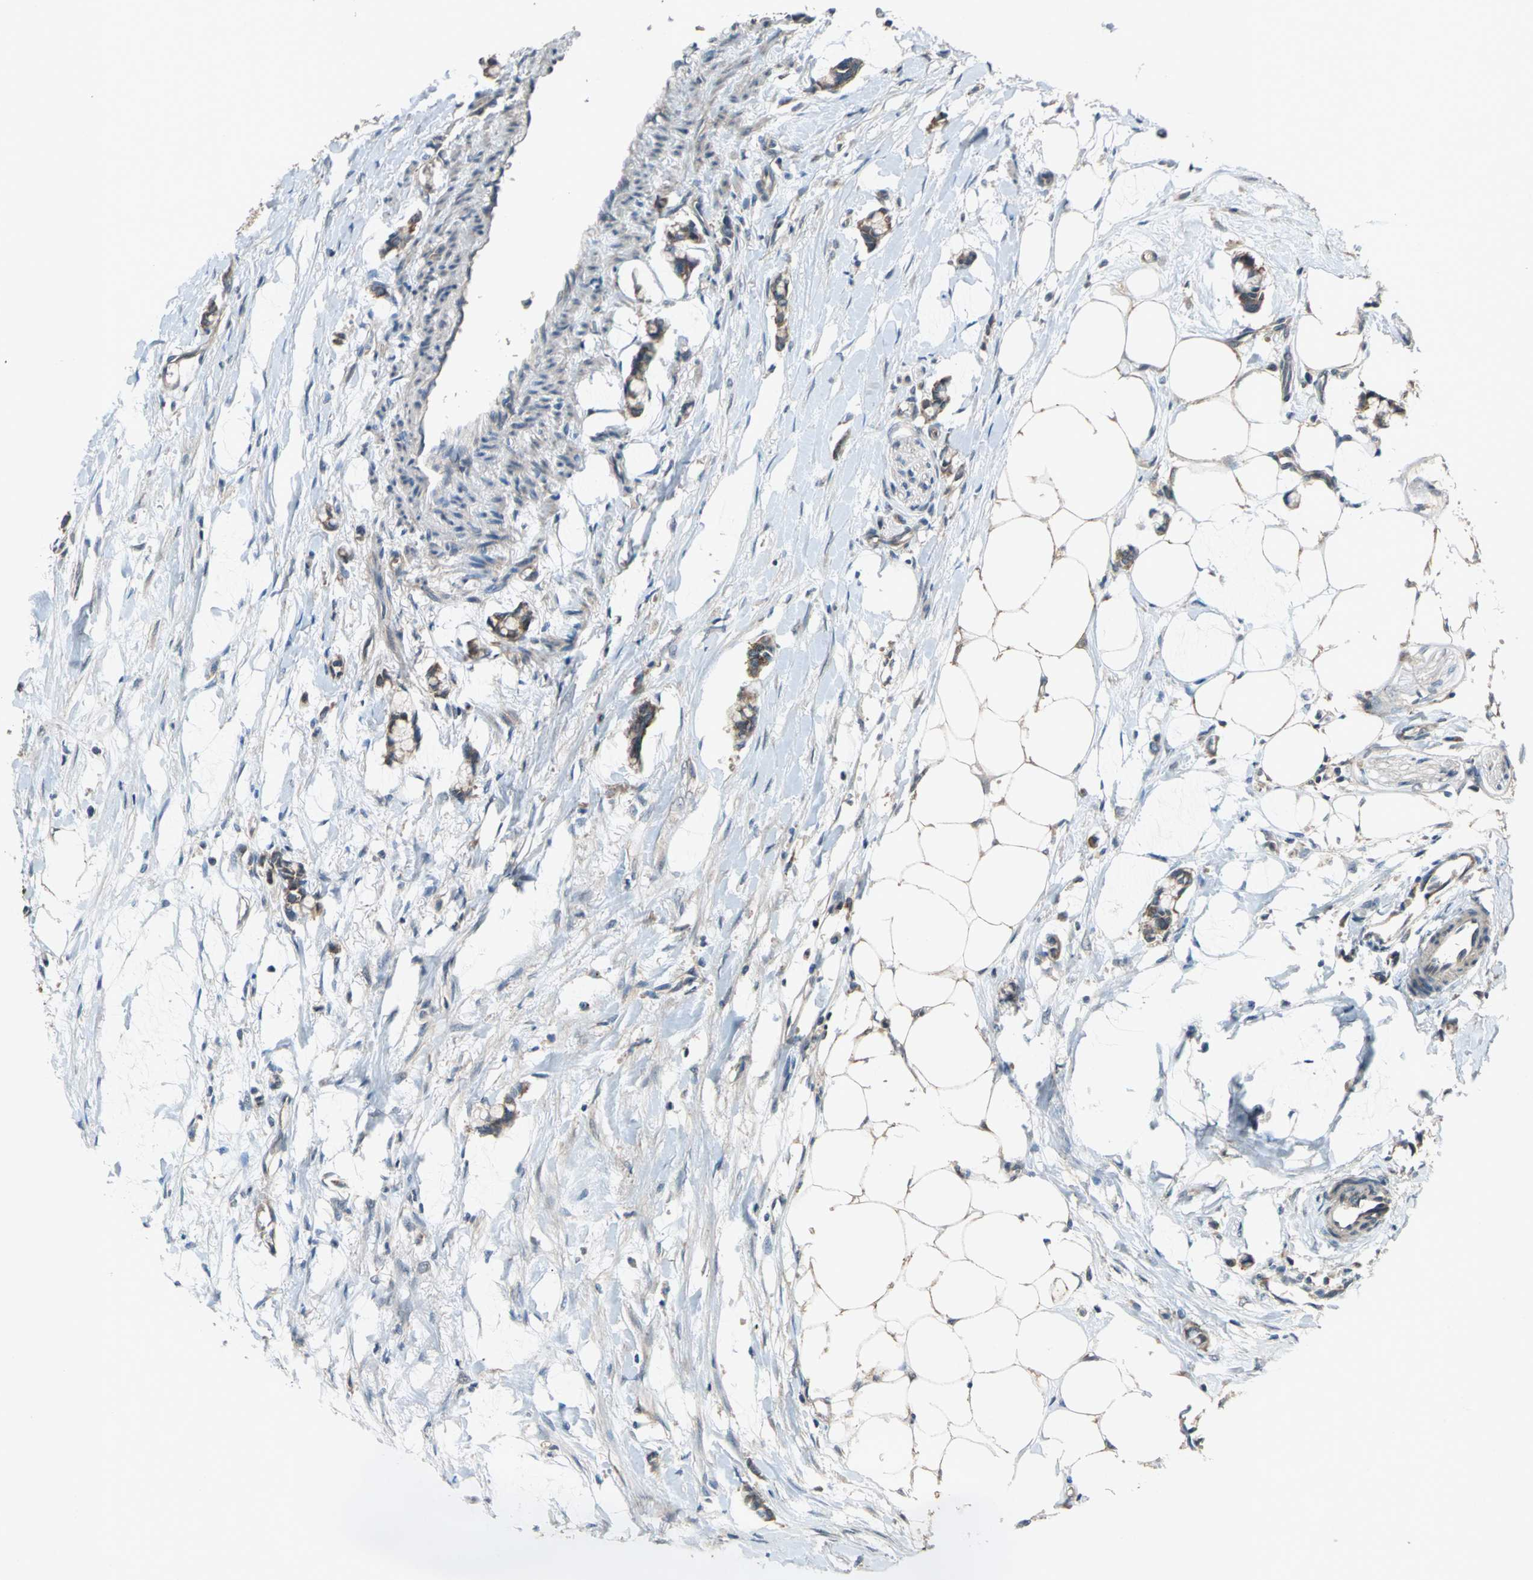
{"staining": {"intensity": "moderate", "quantity": ">75%", "location": "cytoplasmic/membranous"}, "tissue": "colorectal cancer", "cell_type": "Tumor cells", "image_type": "cancer", "snomed": [{"axis": "morphology", "description": "Normal tissue, NOS"}, {"axis": "morphology", "description": "Adenocarcinoma, NOS"}, {"axis": "topography", "description": "Colon"}, {"axis": "topography", "description": "Peripheral nerve tissue"}], "caption": "There is medium levels of moderate cytoplasmic/membranous expression in tumor cells of colorectal adenocarcinoma, as demonstrated by immunohistochemical staining (brown color).", "gene": "EMCN", "patient": {"sex": "male", "age": 14}}